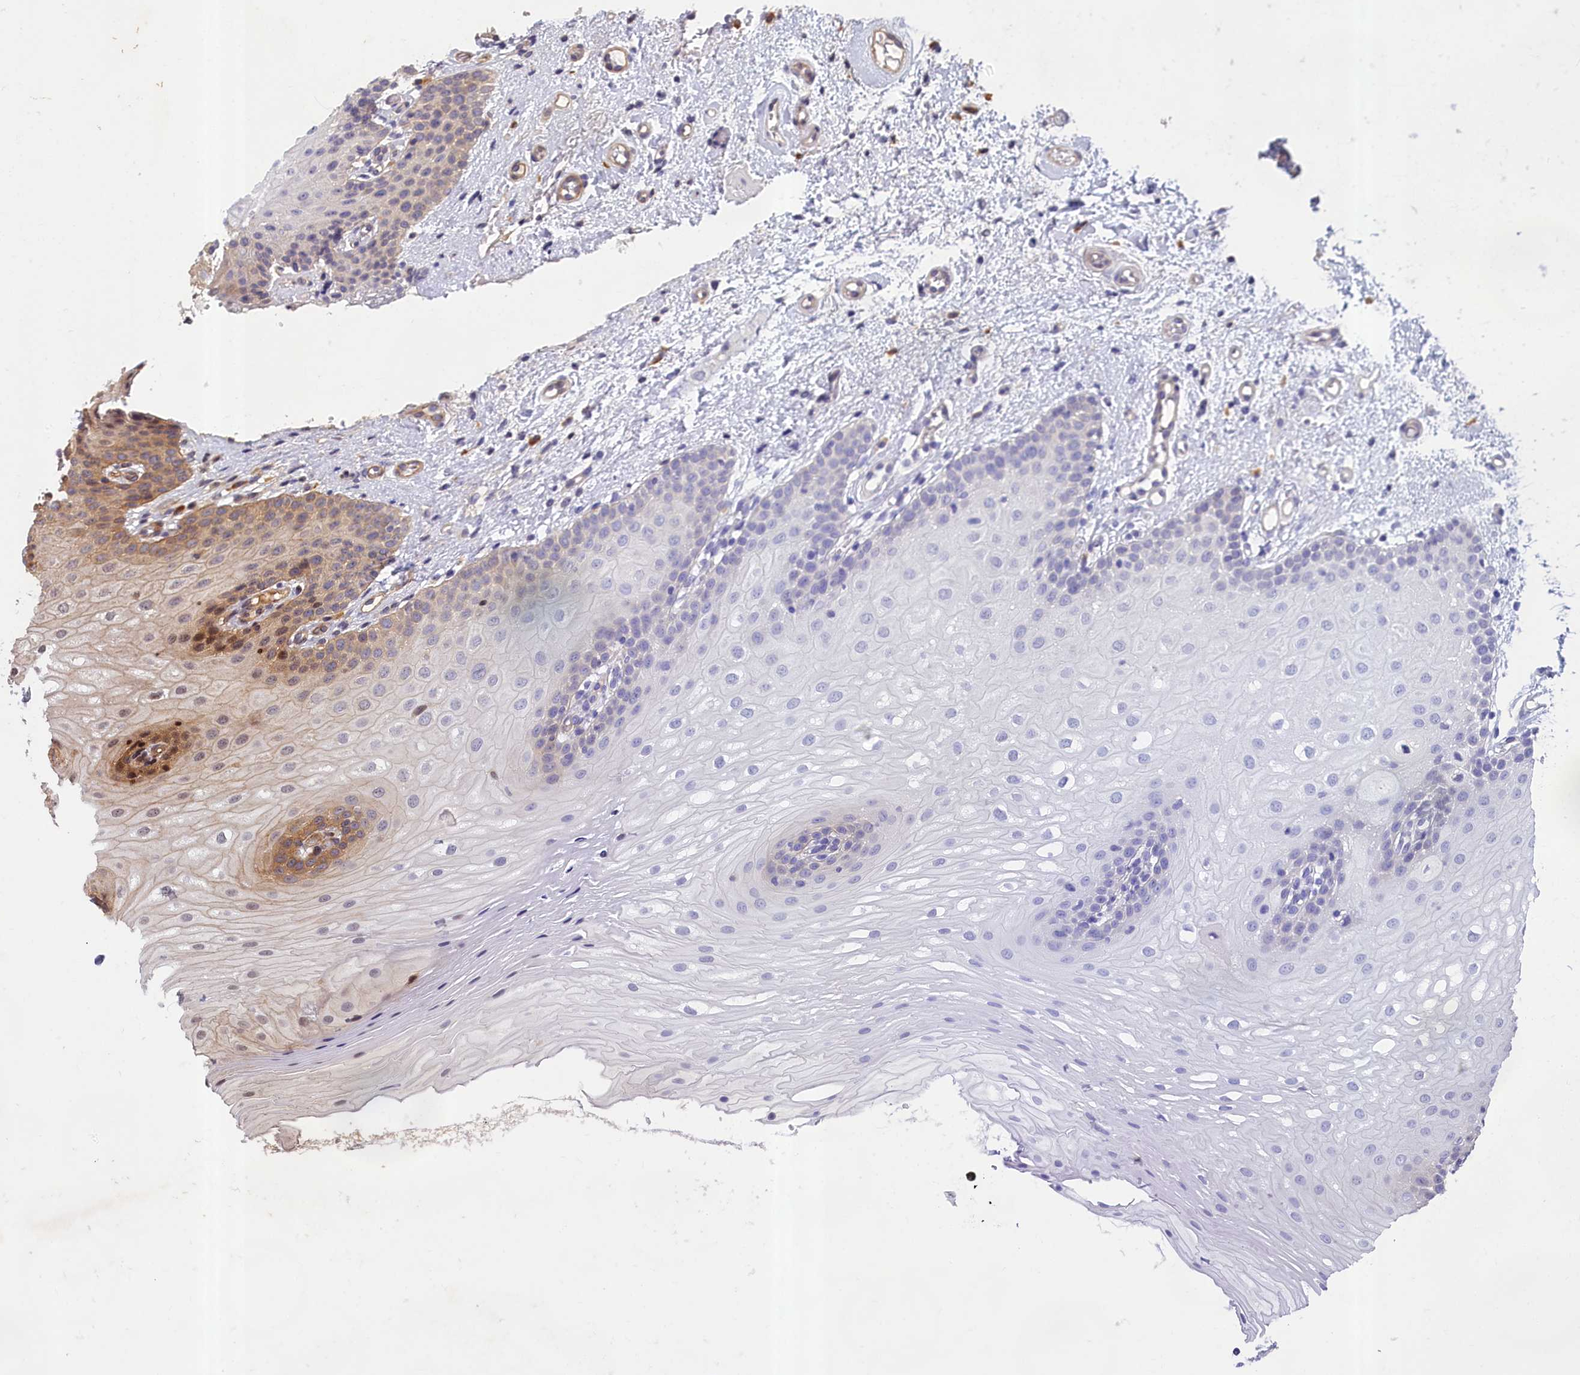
{"staining": {"intensity": "moderate", "quantity": "25%-75%", "location": "cytoplasmic/membranous,nuclear"}, "tissue": "oral mucosa", "cell_type": "Squamous epithelial cells", "image_type": "normal", "snomed": [{"axis": "morphology", "description": "Normal tissue, NOS"}, {"axis": "topography", "description": "Oral tissue"}], "caption": "Immunohistochemistry (DAB (3,3'-diaminobenzidine)) staining of normal oral mucosa reveals moderate cytoplasmic/membranous,nuclear protein expression in about 25%-75% of squamous epithelial cells.", "gene": "CEP44", "patient": {"sex": "female", "age": 54}}